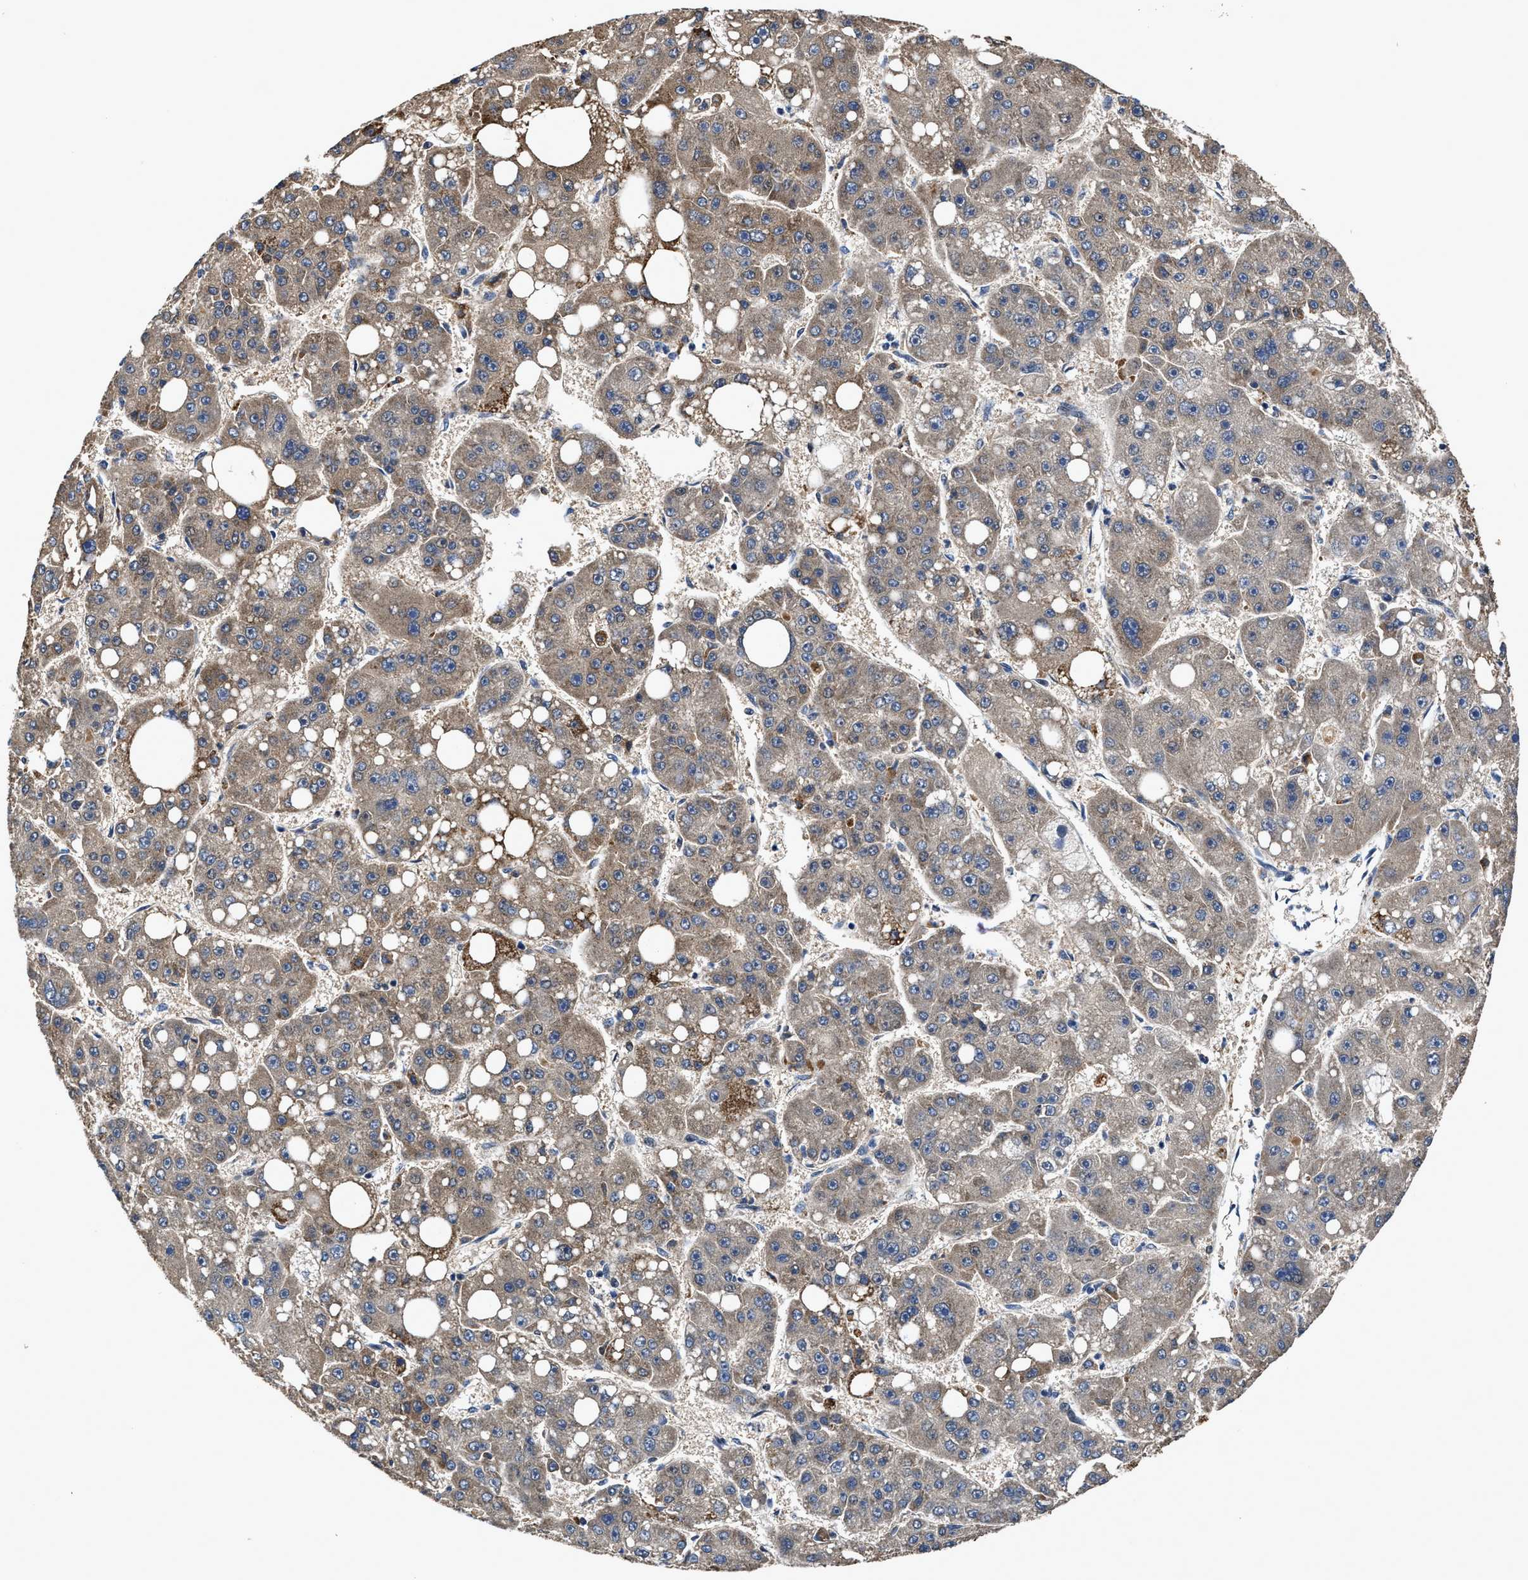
{"staining": {"intensity": "weak", "quantity": ">75%", "location": "cytoplasmic/membranous"}, "tissue": "liver cancer", "cell_type": "Tumor cells", "image_type": "cancer", "snomed": [{"axis": "morphology", "description": "Carcinoma, Hepatocellular, NOS"}, {"axis": "topography", "description": "Liver"}], "caption": "Immunohistochemical staining of liver cancer (hepatocellular carcinoma) reveals weak cytoplasmic/membranous protein expression in approximately >75% of tumor cells.", "gene": "RGS10", "patient": {"sex": "female", "age": 61}}